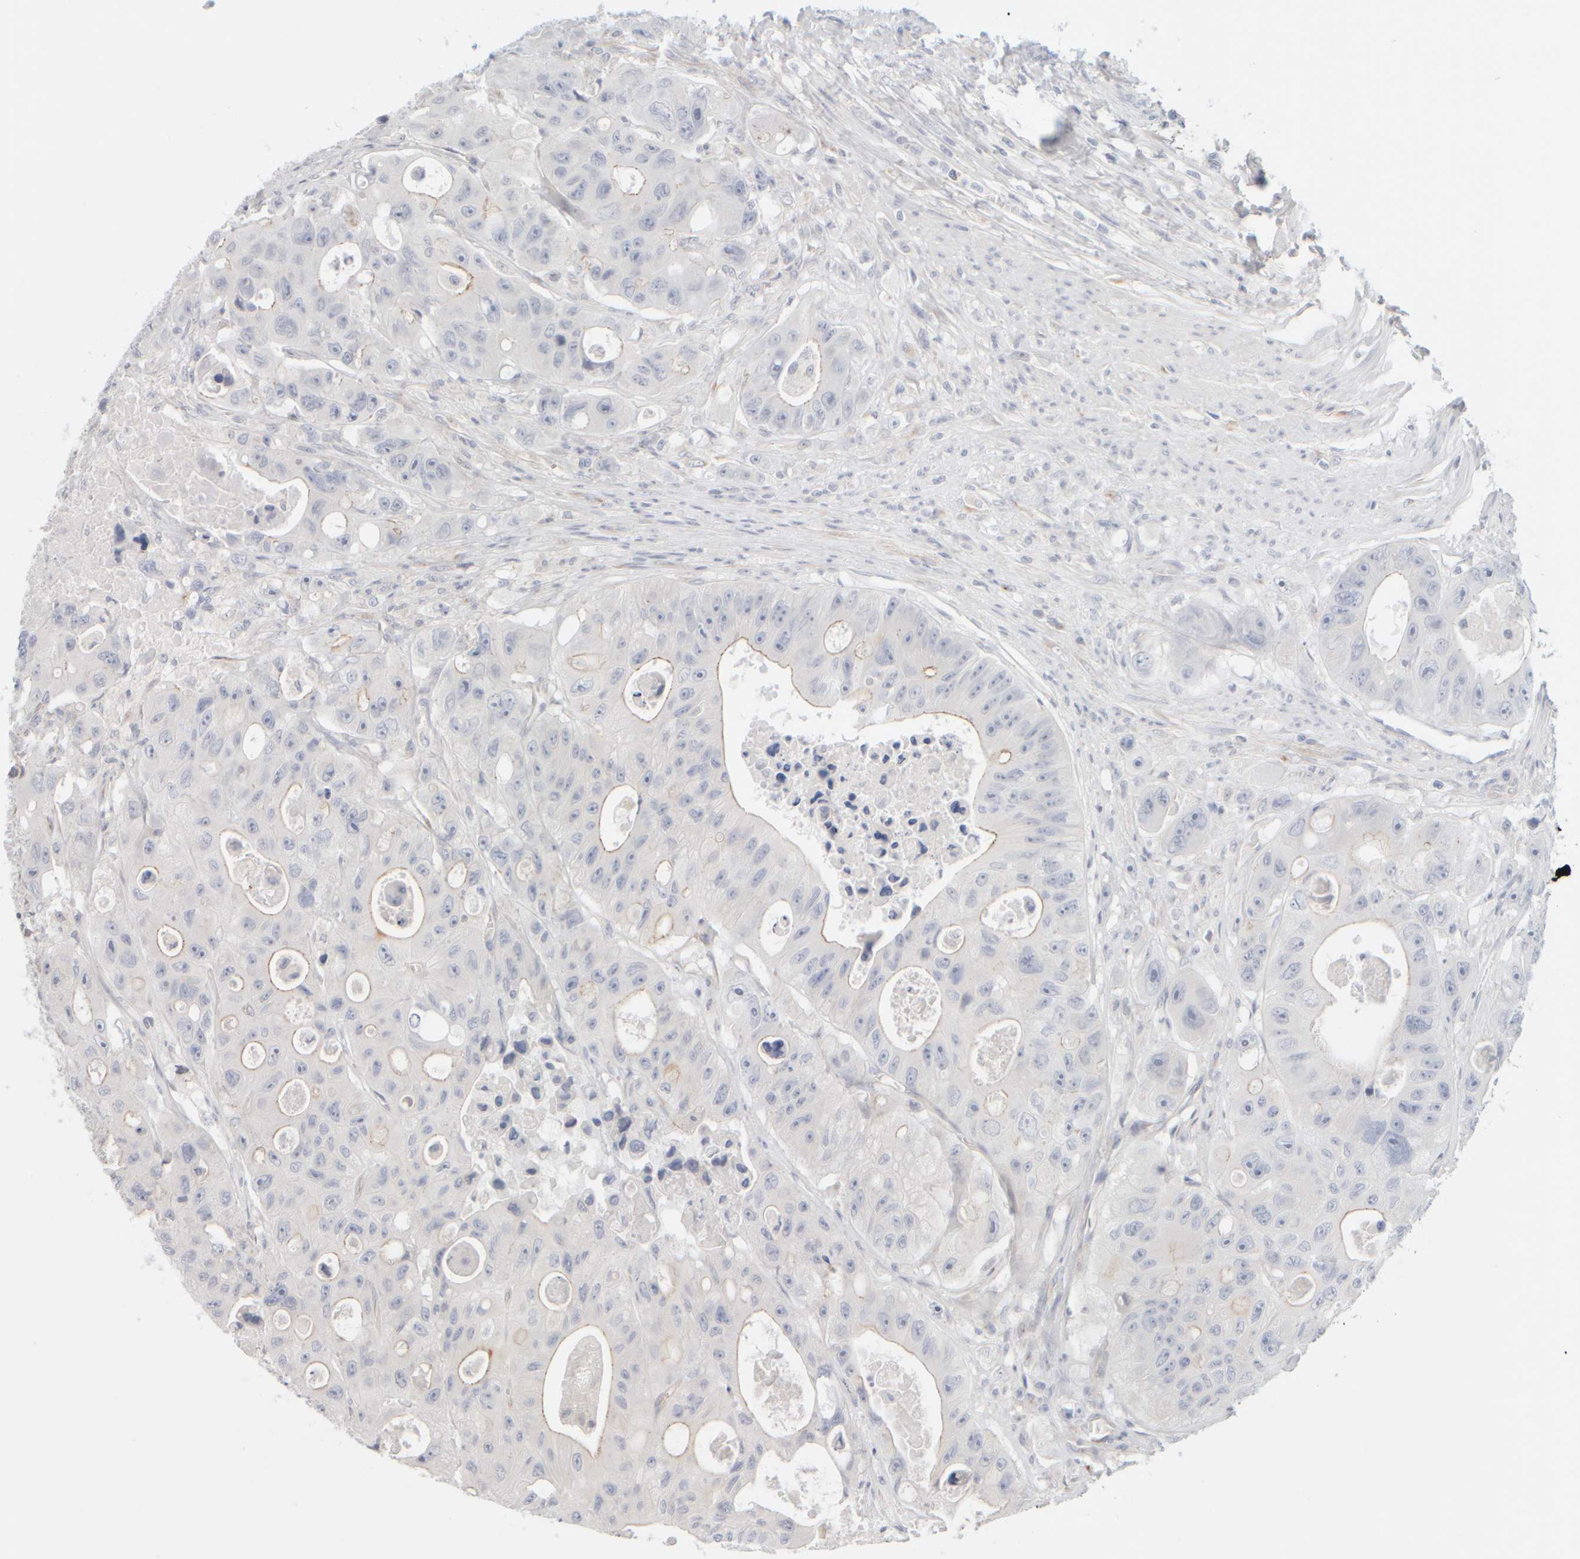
{"staining": {"intensity": "negative", "quantity": "none", "location": "none"}, "tissue": "colorectal cancer", "cell_type": "Tumor cells", "image_type": "cancer", "snomed": [{"axis": "morphology", "description": "Adenocarcinoma, NOS"}, {"axis": "topography", "description": "Colon"}], "caption": "This is an immunohistochemistry image of human colorectal cancer (adenocarcinoma). There is no staining in tumor cells.", "gene": "GOPC", "patient": {"sex": "female", "age": 46}}